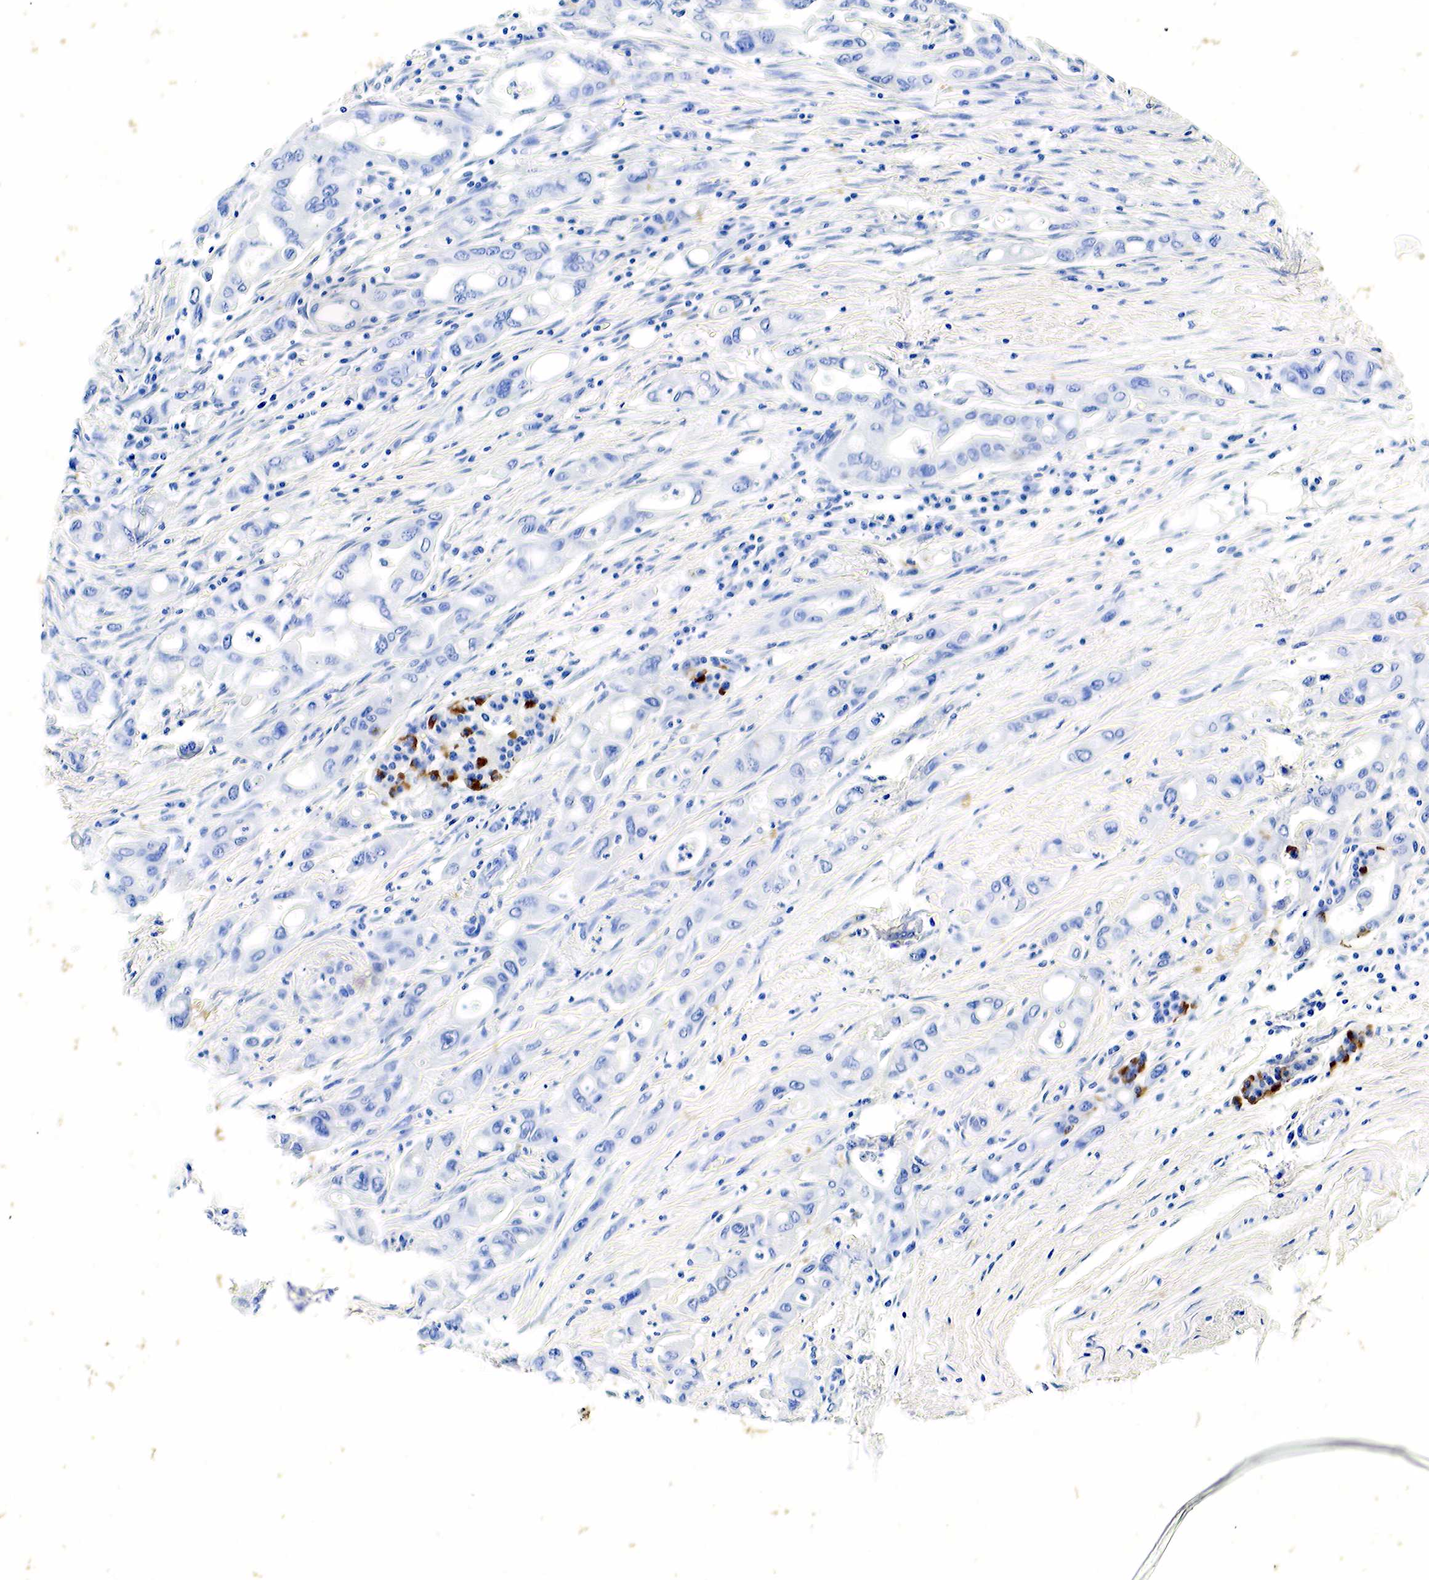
{"staining": {"intensity": "negative", "quantity": "none", "location": "none"}, "tissue": "pancreatic cancer", "cell_type": "Tumor cells", "image_type": "cancer", "snomed": [{"axis": "morphology", "description": "Adenocarcinoma, NOS"}, {"axis": "topography", "description": "Pancreas"}], "caption": "An image of adenocarcinoma (pancreatic) stained for a protein reveals no brown staining in tumor cells. (Immunohistochemistry (ihc), brightfield microscopy, high magnification).", "gene": "GCG", "patient": {"sex": "female", "age": 57}}